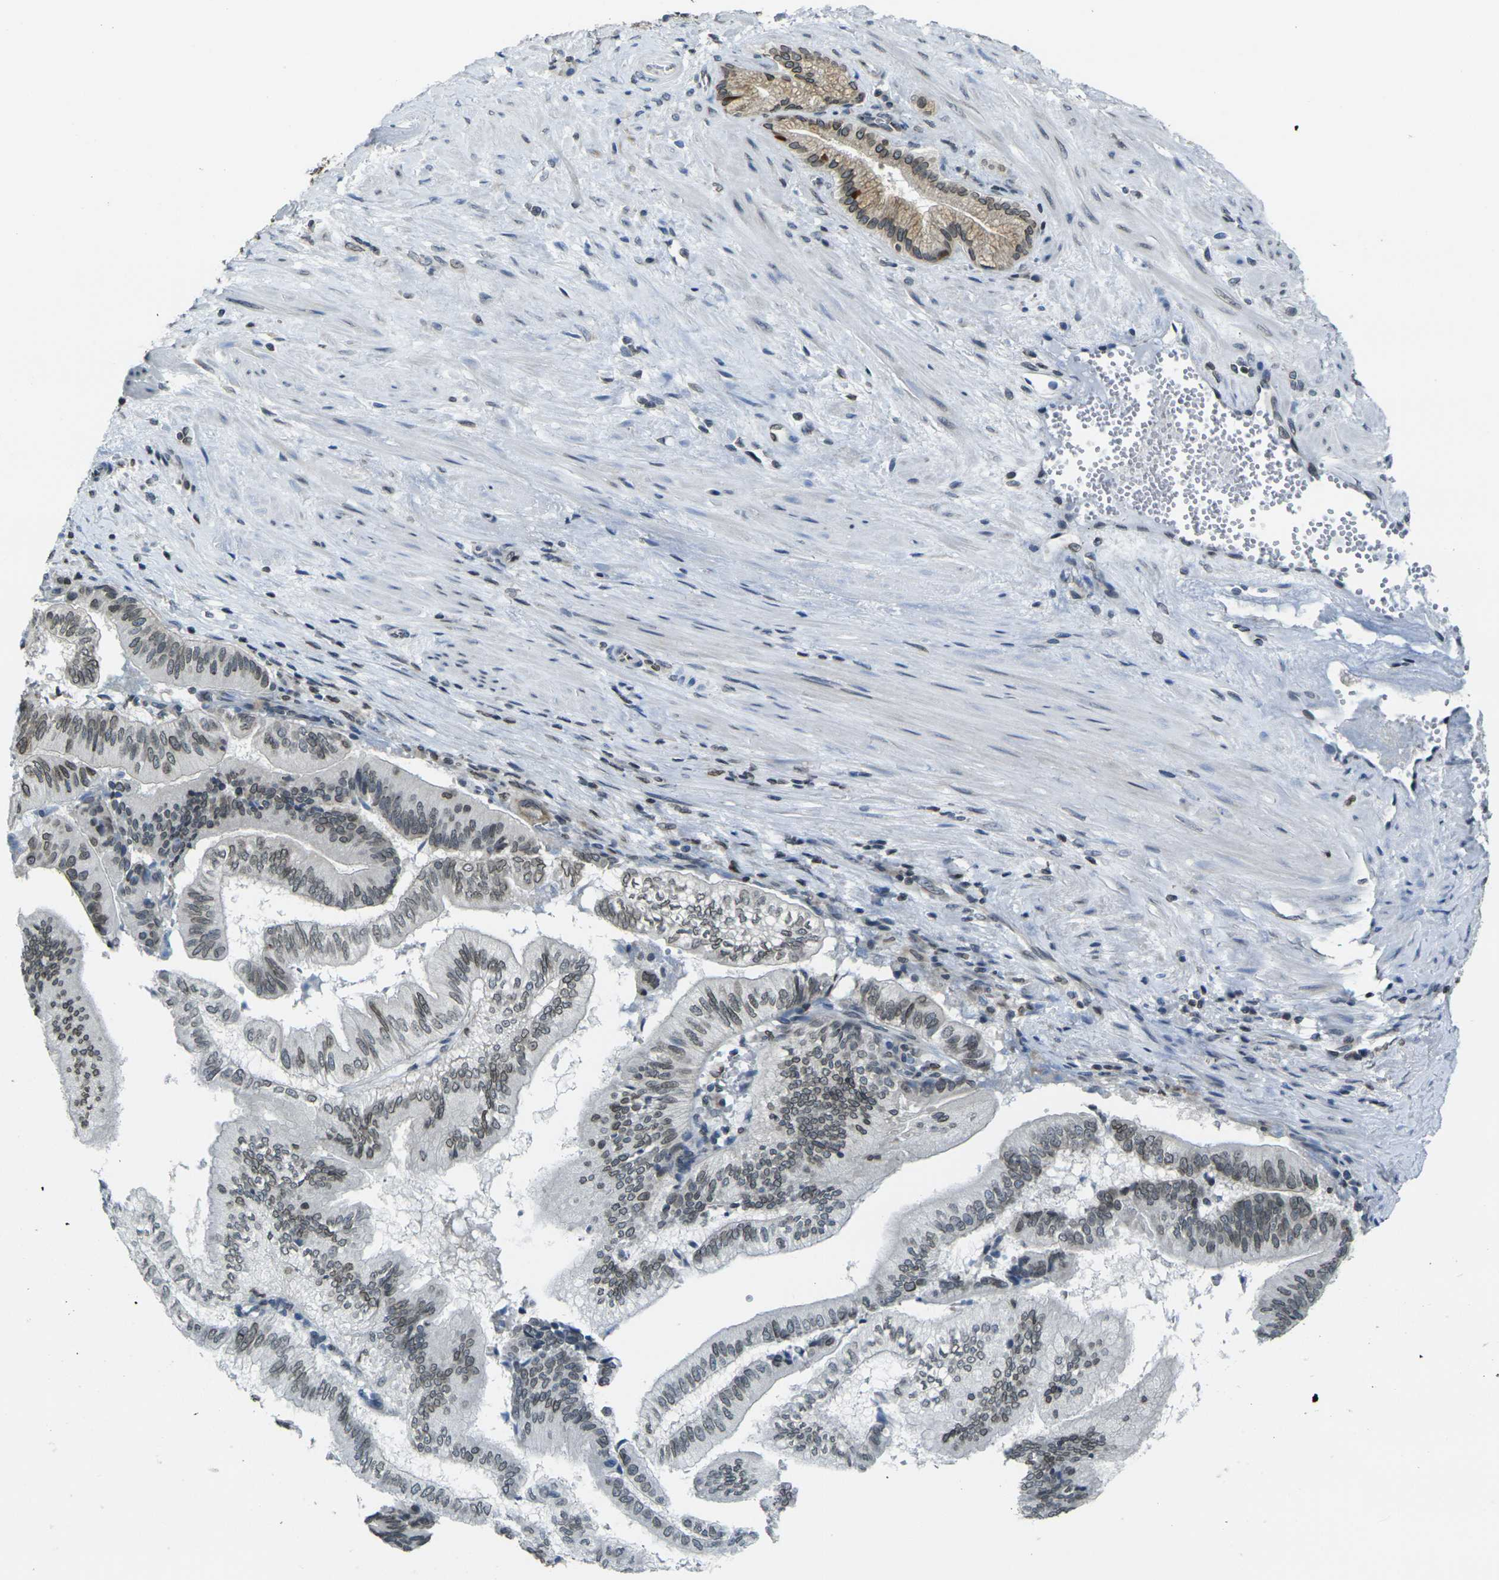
{"staining": {"intensity": "moderate", "quantity": ">75%", "location": "cytoplasmic/membranous,nuclear"}, "tissue": "pancreatic cancer", "cell_type": "Tumor cells", "image_type": "cancer", "snomed": [{"axis": "morphology", "description": "Adenocarcinoma, NOS"}, {"axis": "topography", "description": "Pancreas"}], "caption": "Approximately >75% of tumor cells in human pancreatic adenocarcinoma reveal moderate cytoplasmic/membranous and nuclear protein positivity as visualized by brown immunohistochemical staining.", "gene": "BRDT", "patient": {"sex": "male", "age": 82}}